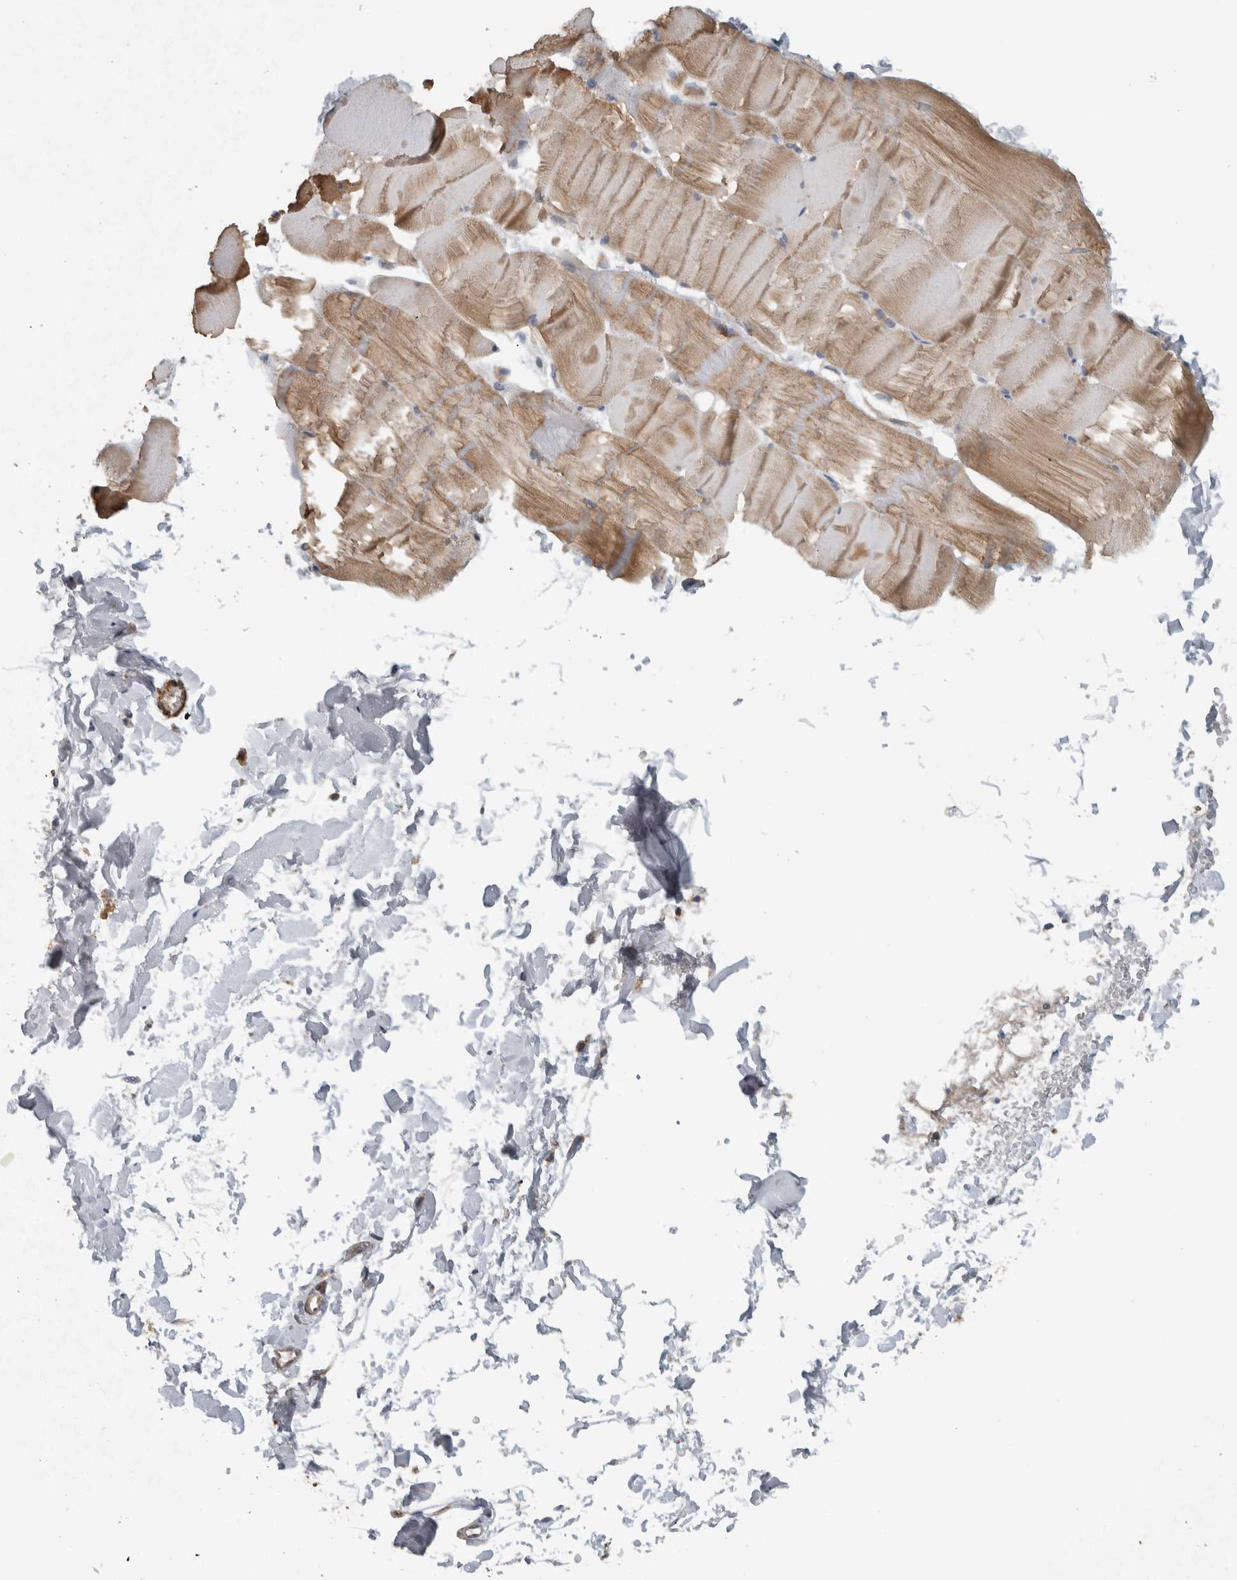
{"staining": {"intensity": "moderate", "quantity": "25%-75%", "location": "cytoplasmic/membranous"}, "tissue": "skeletal muscle", "cell_type": "Myocytes", "image_type": "normal", "snomed": [{"axis": "morphology", "description": "Normal tissue, NOS"}, {"axis": "topography", "description": "Skin"}, {"axis": "topography", "description": "Skeletal muscle"}], "caption": "Skeletal muscle was stained to show a protein in brown. There is medium levels of moderate cytoplasmic/membranous expression in approximately 25%-75% of myocytes. The protein is stained brown, and the nuclei are stained in blue (DAB (3,3'-diaminobenzidine) IHC with brightfield microscopy, high magnification).", "gene": "ARMC1", "patient": {"sex": "male", "age": 83}}